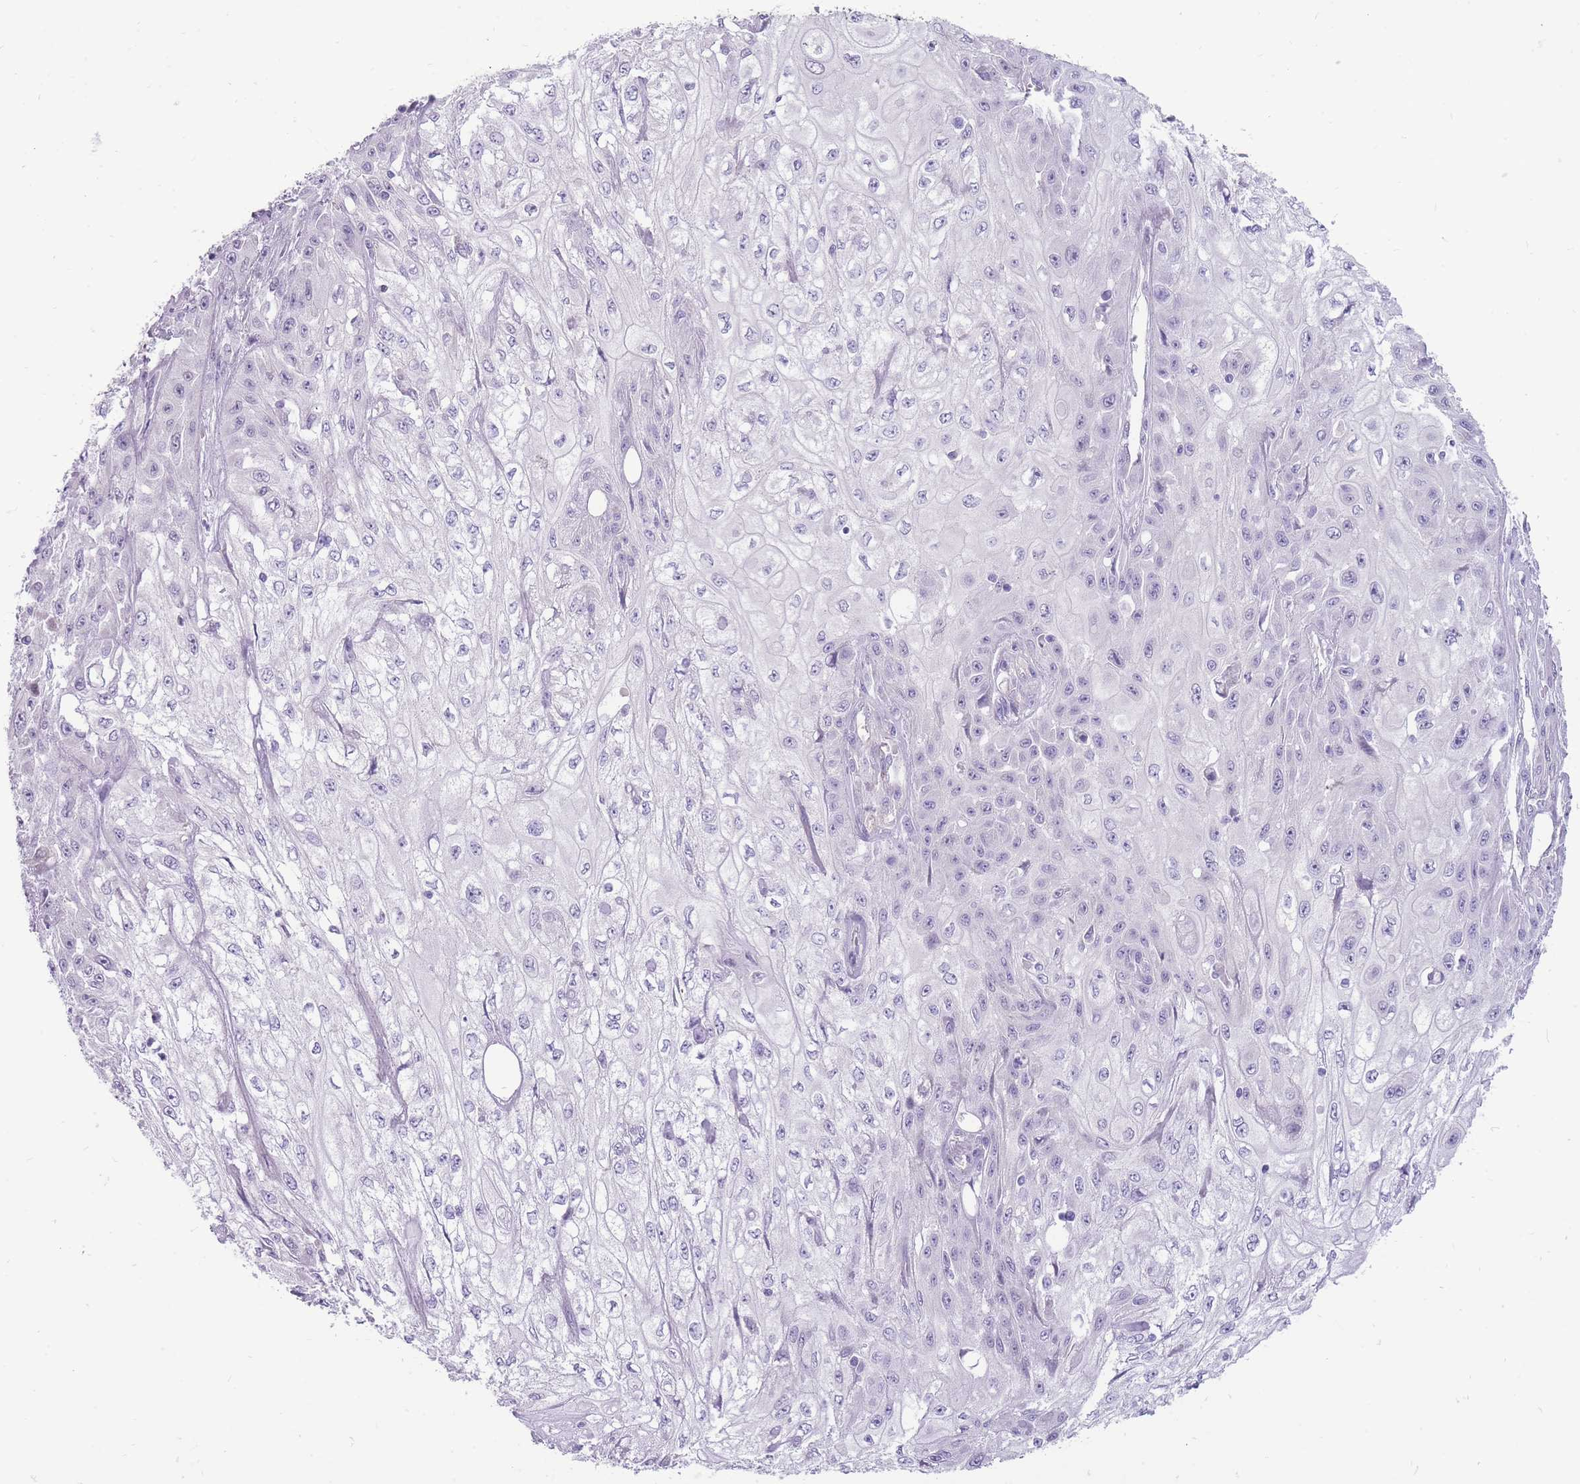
{"staining": {"intensity": "negative", "quantity": "none", "location": "none"}, "tissue": "skin cancer", "cell_type": "Tumor cells", "image_type": "cancer", "snomed": [{"axis": "morphology", "description": "Squamous cell carcinoma, NOS"}, {"axis": "morphology", "description": "Squamous cell carcinoma, metastatic, NOS"}, {"axis": "topography", "description": "Skin"}, {"axis": "topography", "description": "Lymph node"}], "caption": "DAB immunohistochemical staining of metastatic squamous cell carcinoma (skin) reveals no significant positivity in tumor cells.", "gene": "ERICH4", "patient": {"sex": "male", "age": 75}}